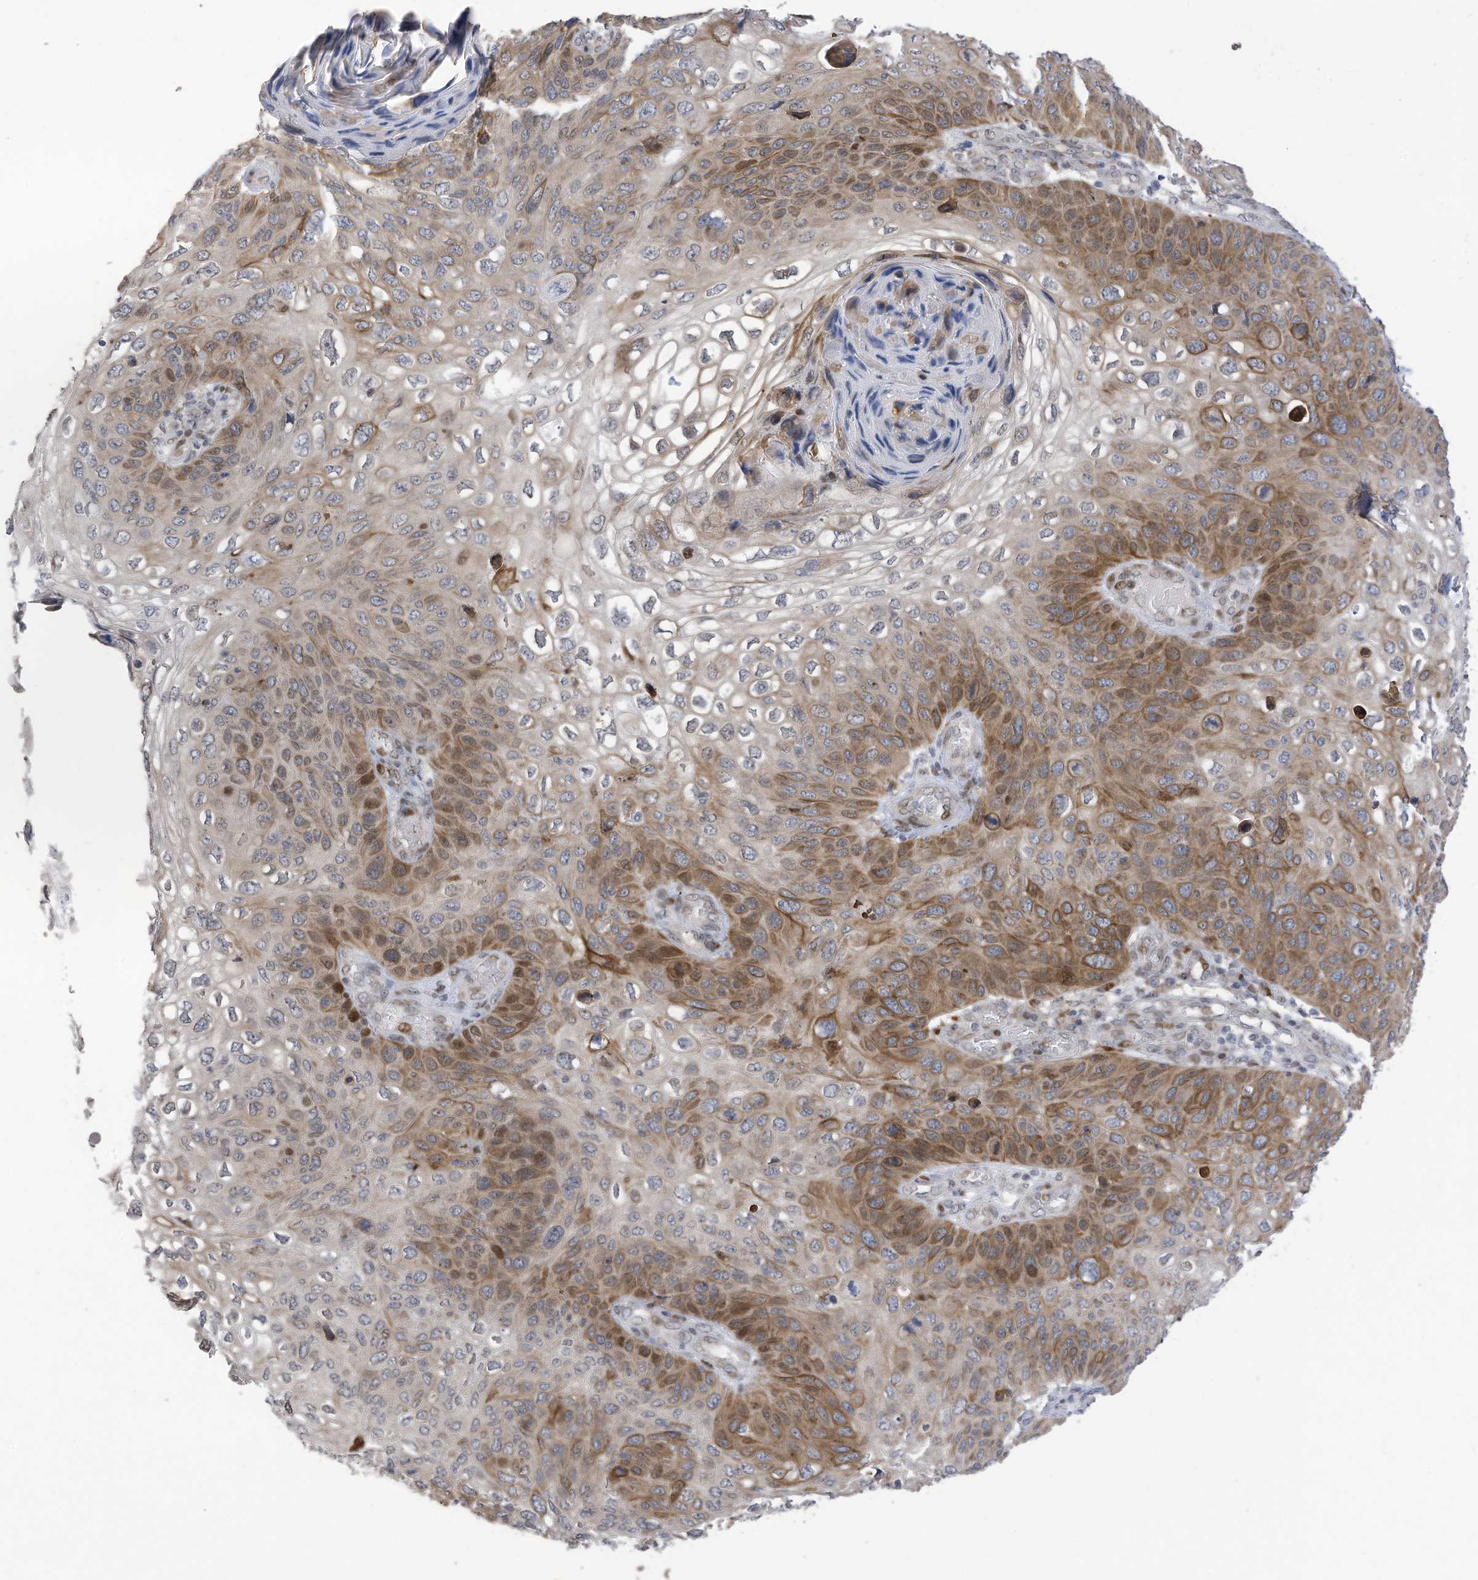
{"staining": {"intensity": "moderate", "quantity": "<25%", "location": "cytoplasmic/membranous,nuclear"}, "tissue": "skin cancer", "cell_type": "Tumor cells", "image_type": "cancer", "snomed": [{"axis": "morphology", "description": "Squamous cell carcinoma, NOS"}, {"axis": "topography", "description": "Skin"}], "caption": "DAB immunohistochemical staining of human skin cancer (squamous cell carcinoma) shows moderate cytoplasmic/membranous and nuclear protein staining in about <25% of tumor cells.", "gene": "RABL3", "patient": {"sex": "female", "age": 90}}